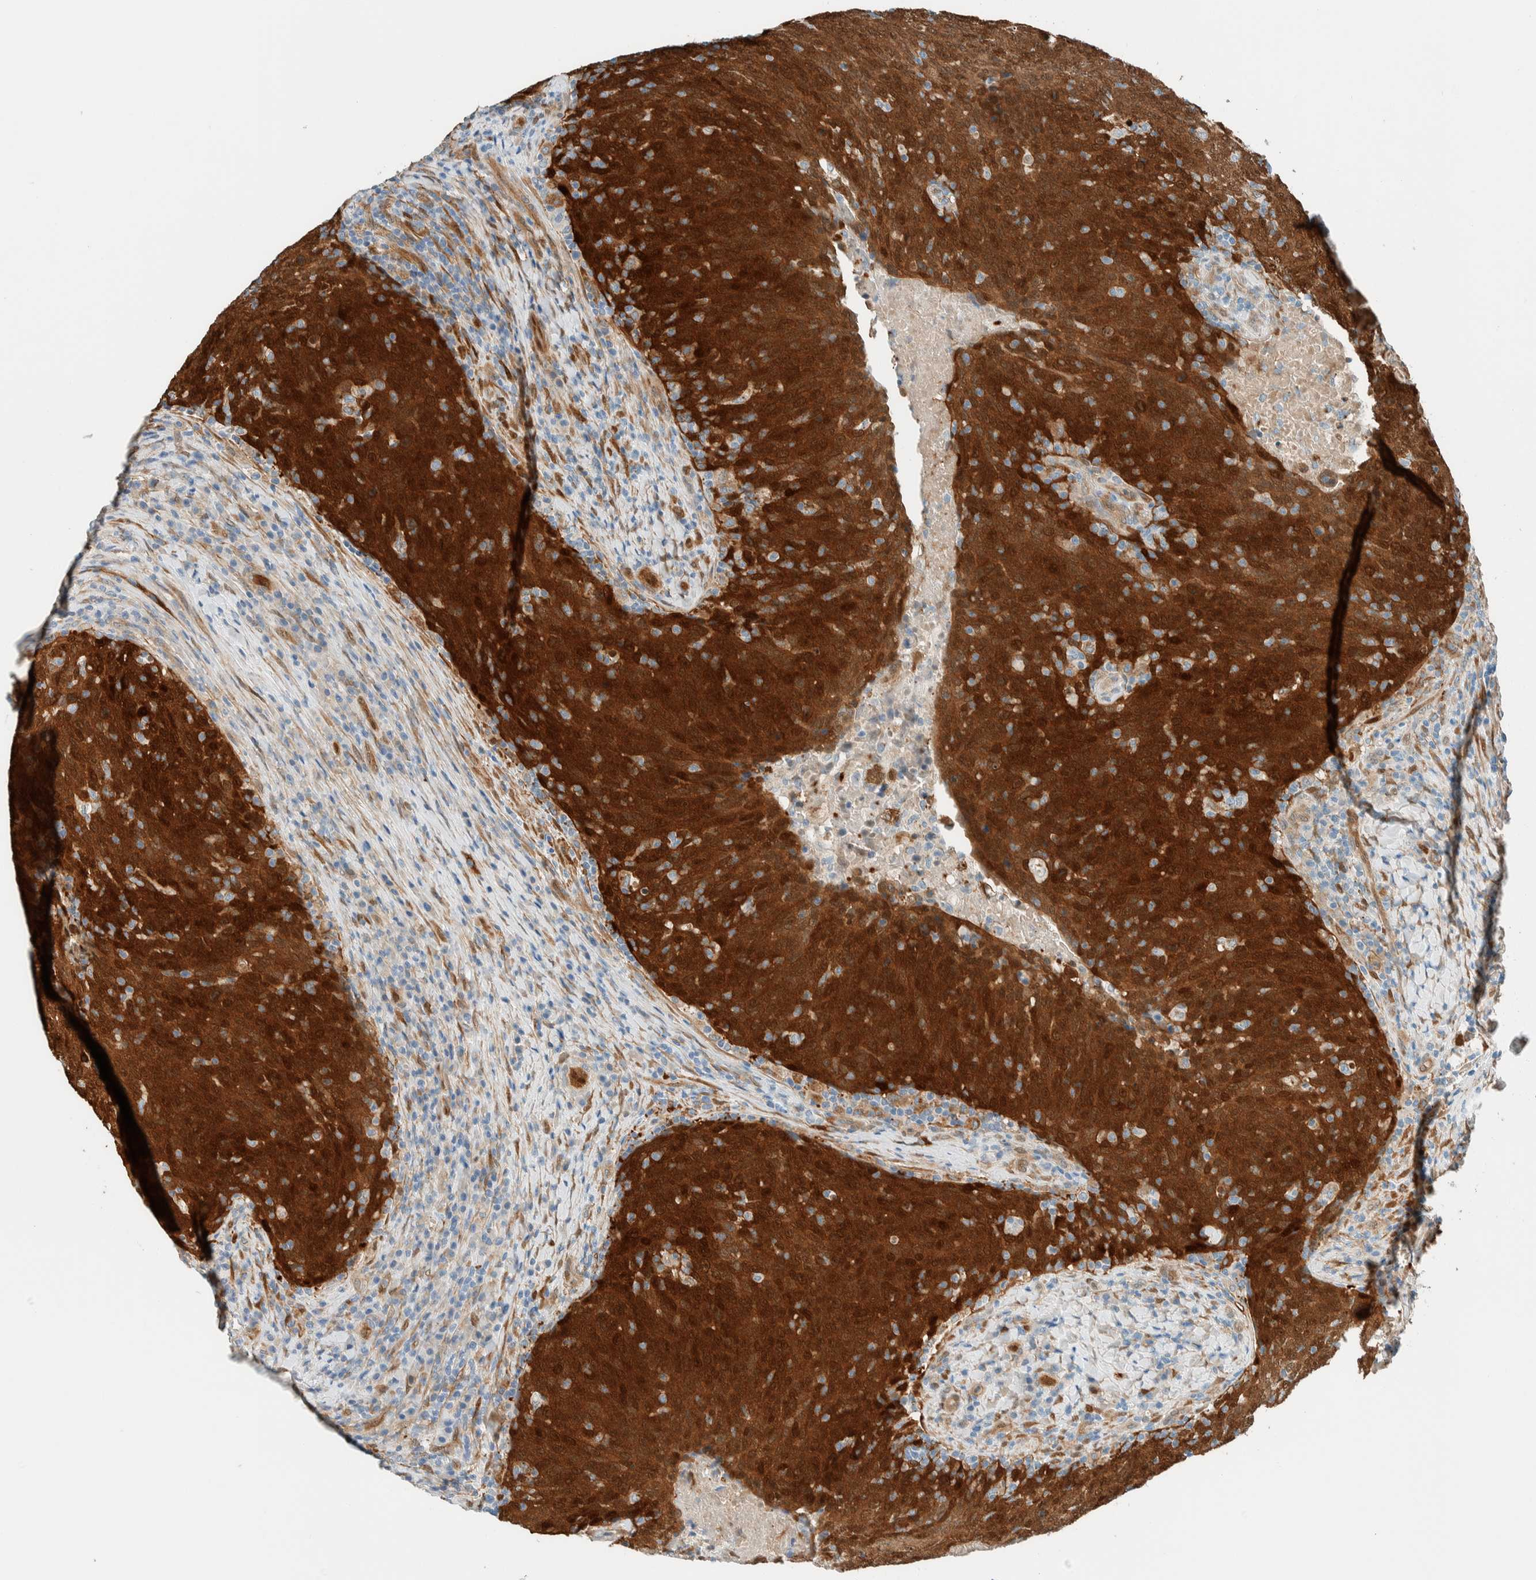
{"staining": {"intensity": "strong", "quantity": ">75%", "location": "cytoplasmic/membranous,nuclear"}, "tissue": "head and neck cancer", "cell_type": "Tumor cells", "image_type": "cancer", "snomed": [{"axis": "morphology", "description": "Squamous cell carcinoma, NOS"}, {"axis": "morphology", "description": "Squamous cell carcinoma, metastatic, NOS"}, {"axis": "topography", "description": "Lymph node"}, {"axis": "topography", "description": "Head-Neck"}], "caption": "Strong cytoplasmic/membranous and nuclear staining for a protein is present in about >75% of tumor cells of squamous cell carcinoma (head and neck) using IHC.", "gene": "NXN", "patient": {"sex": "male", "age": 62}}